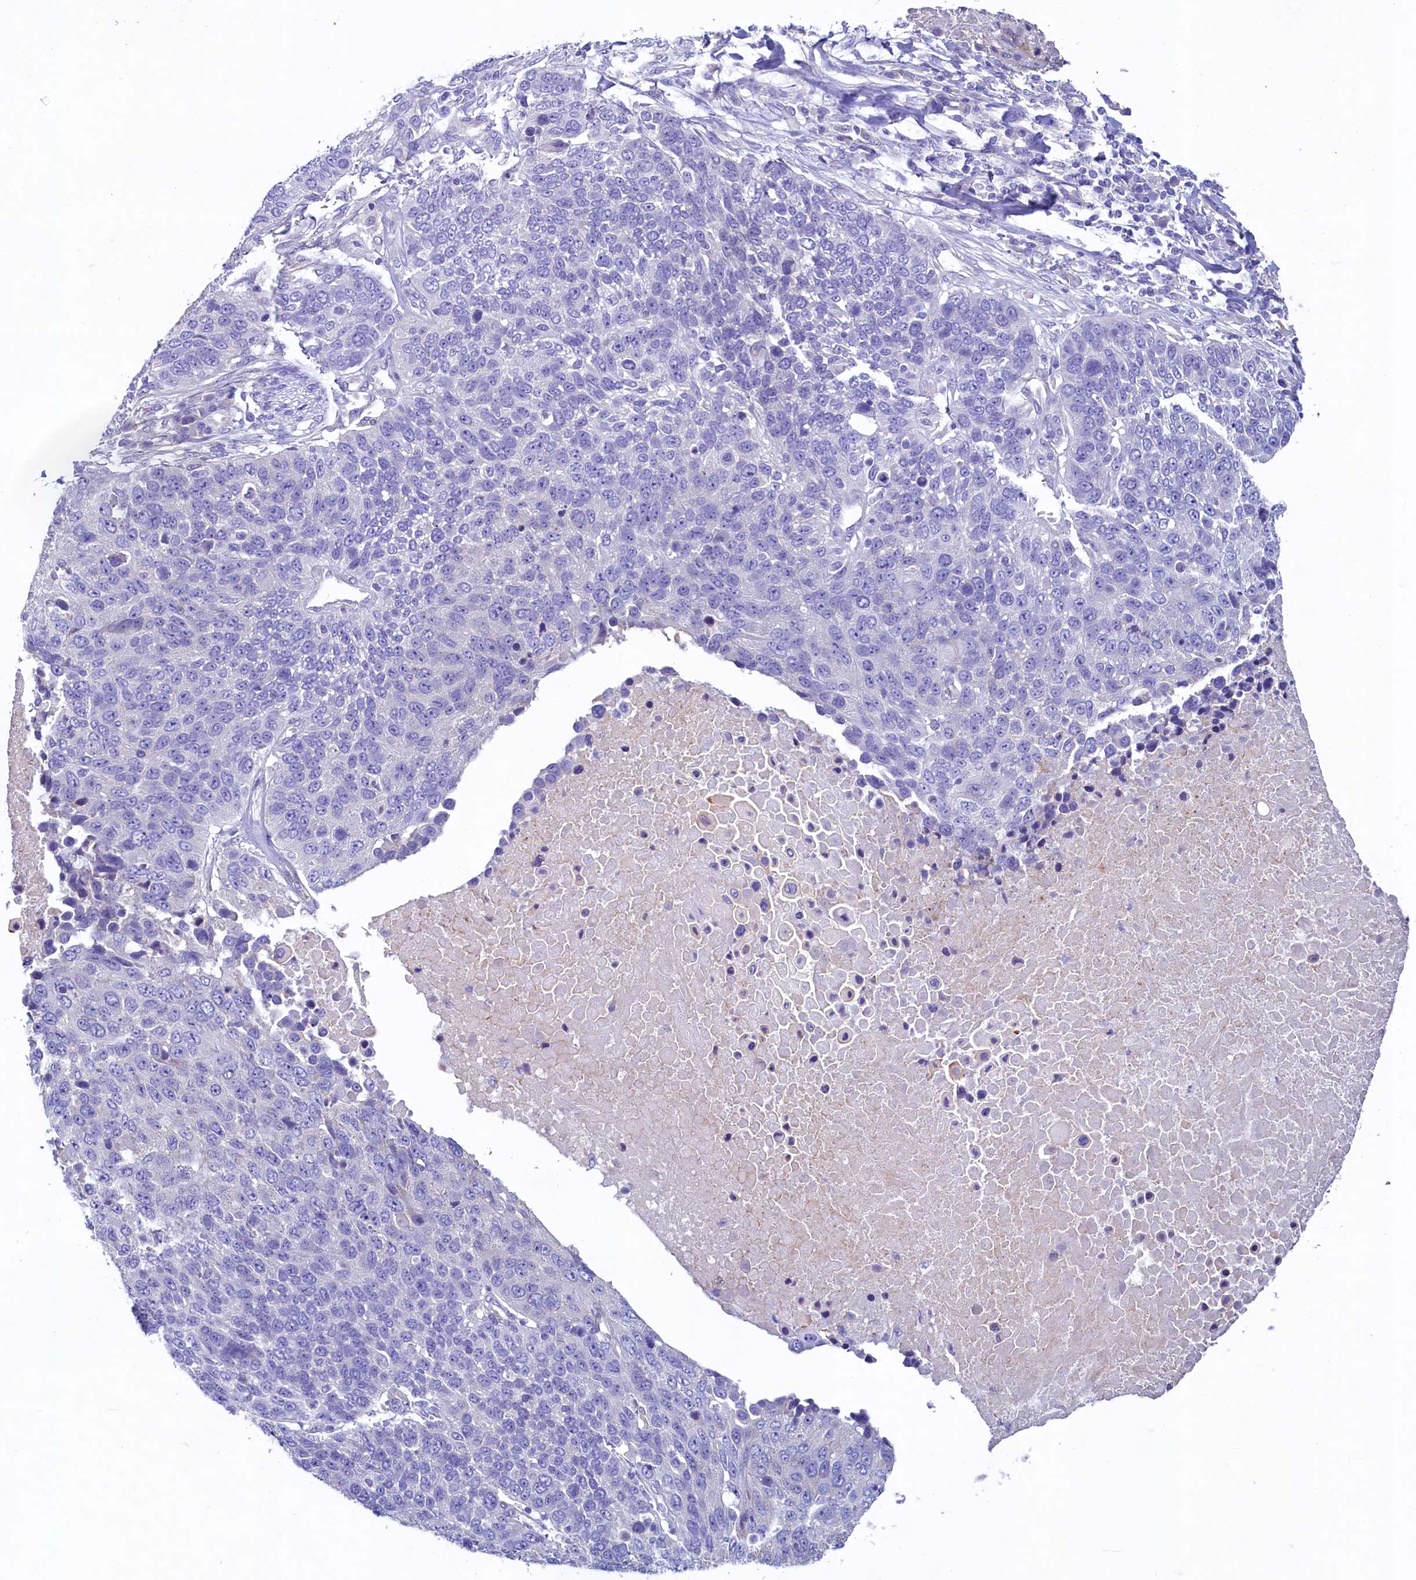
{"staining": {"intensity": "negative", "quantity": "none", "location": "none"}, "tissue": "lung cancer", "cell_type": "Tumor cells", "image_type": "cancer", "snomed": [{"axis": "morphology", "description": "Normal tissue, NOS"}, {"axis": "morphology", "description": "Squamous cell carcinoma, NOS"}, {"axis": "topography", "description": "Lymph node"}, {"axis": "topography", "description": "Lung"}], "caption": "An IHC micrograph of squamous cell carcinoma (lung) is shown. There is no staining in tumor cells of squamous cell carcinoma (lung).", "gene": "KRBOX5", "patient": {"sex": "male", "age": 66}}